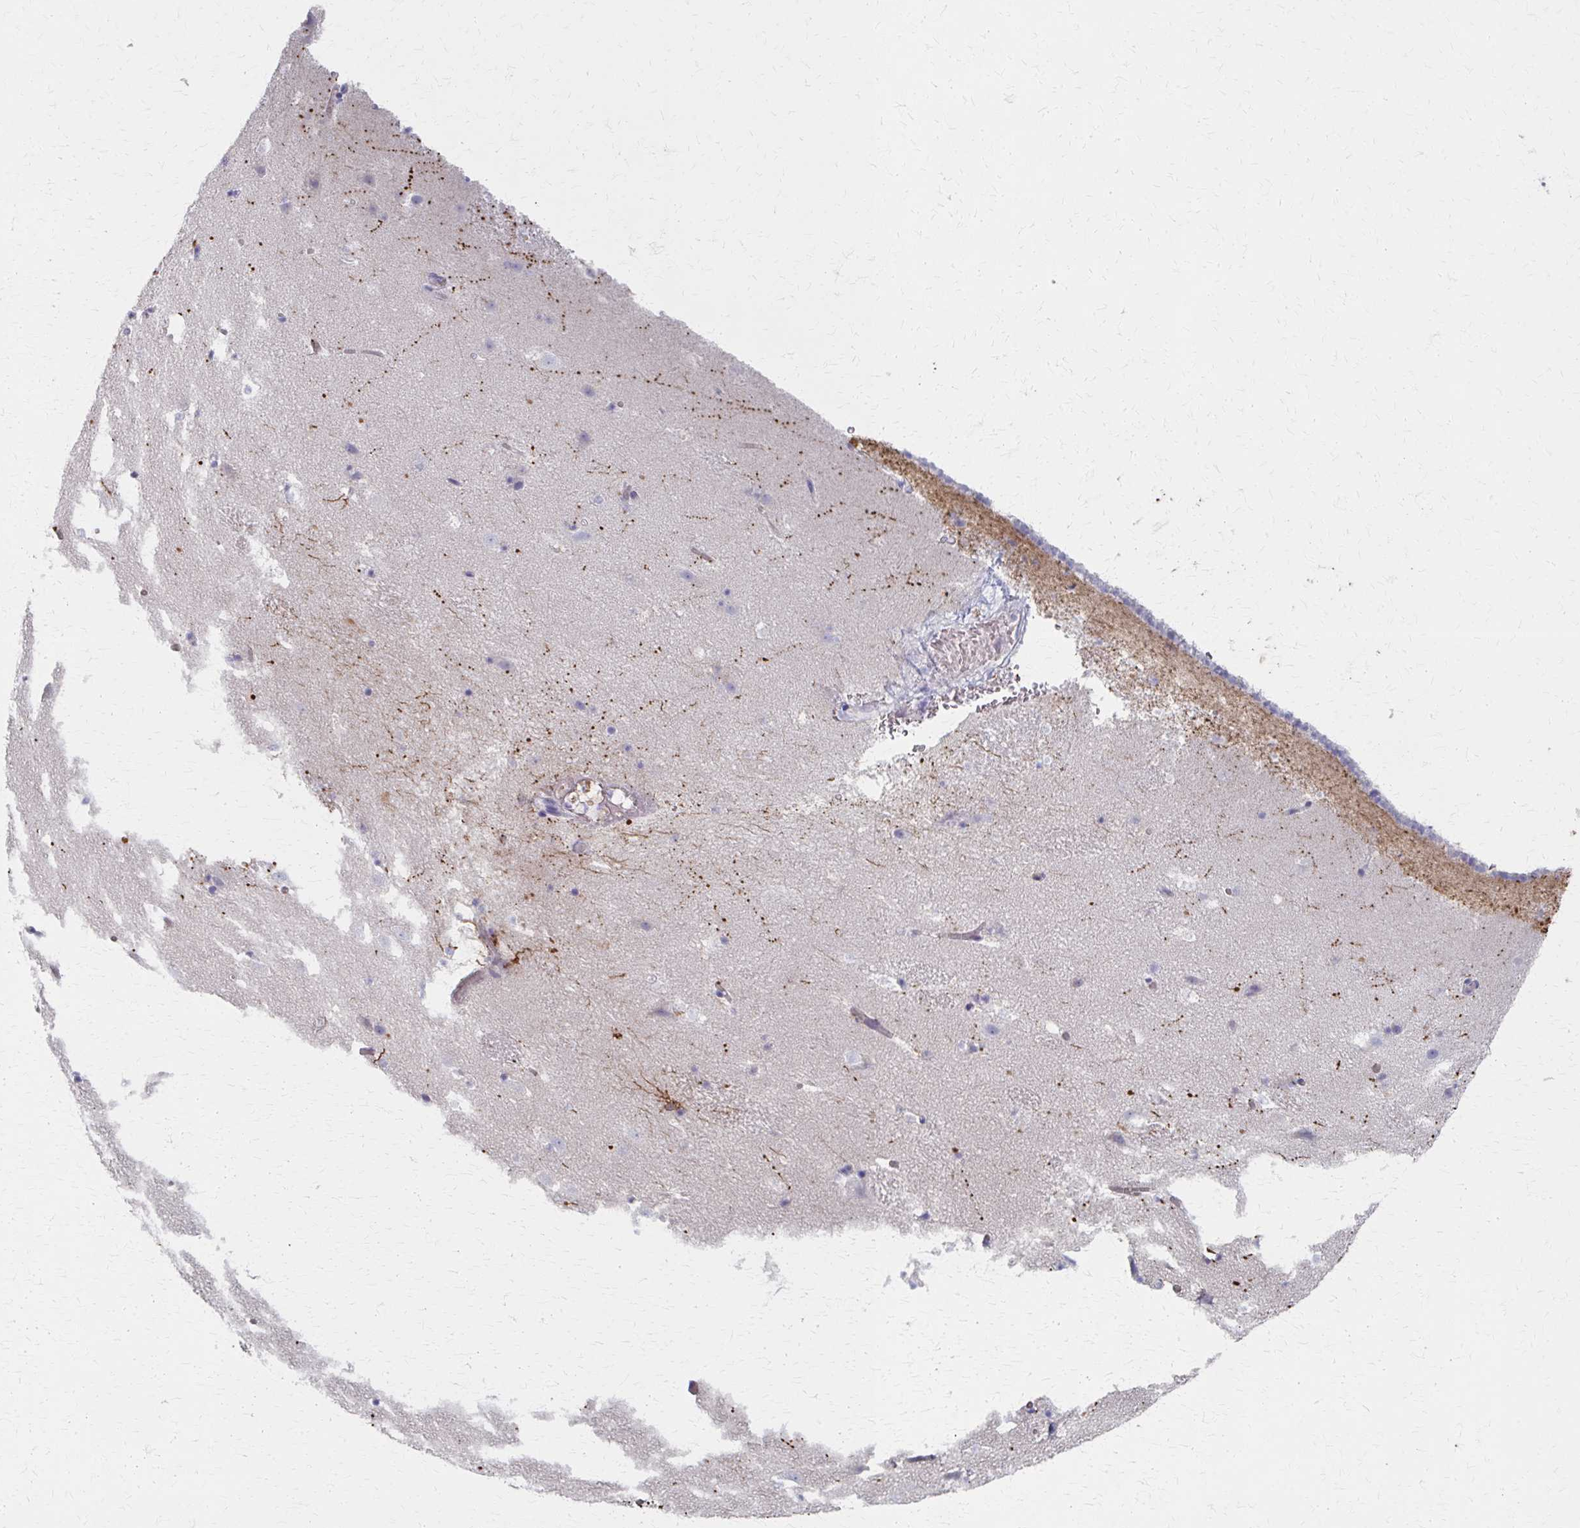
{"staining": {"intensity": "negative", "quantity": "none", "location": "none"}, "tissue": "caudate", "cell_type": "Glial cells", "image_type": "normal", "snomed": [{"axis": "morphology", "description": "Normal tissue, NOS"}, {"axis": "topography", "description": "Lateral ventricle wall"}], "caption": "An immunohistochemistry histopathology image of benign caudate is shown. There is no staining in glial cells of caudate.", "gene": "MS4A2", "patient": {"sex": "male", "age": 37}}